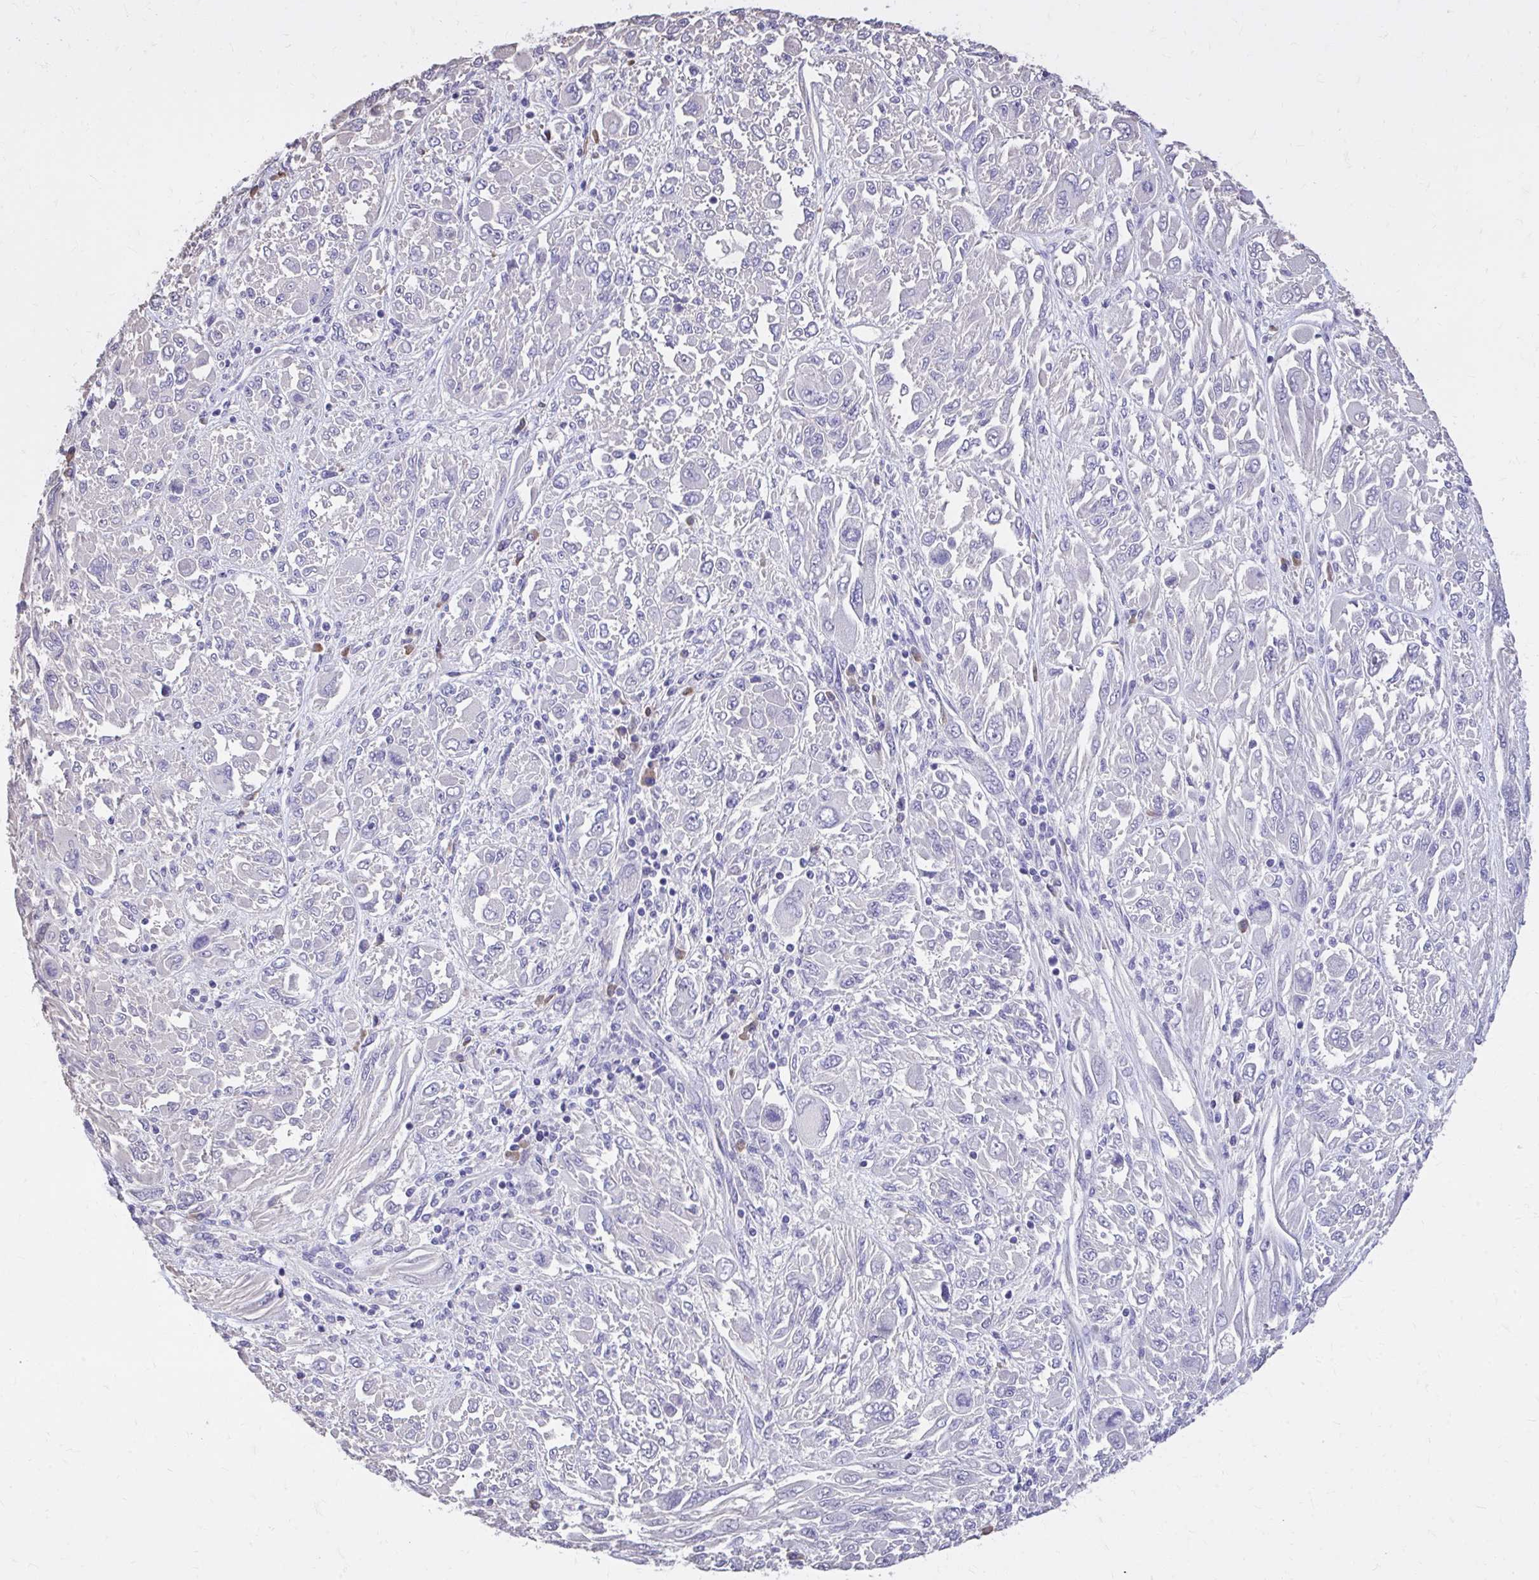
{"staining": {"intensity": "negative", "quantity": "none", "location": "none"}, "tissue": "melanoma", "cell_type": "Tumor cells", "image_type": "cancer", "snomed": [{"axis": "morphology", "description": "Malignant melanoma, NOS"}, {"axis": "topography", "description": "Skin"}], "caption": "Tumor cells show no significant protein staining in malignant melanoma.", "gene": "EPB41L1", "patient": {"sex": "female", "age": 91}}